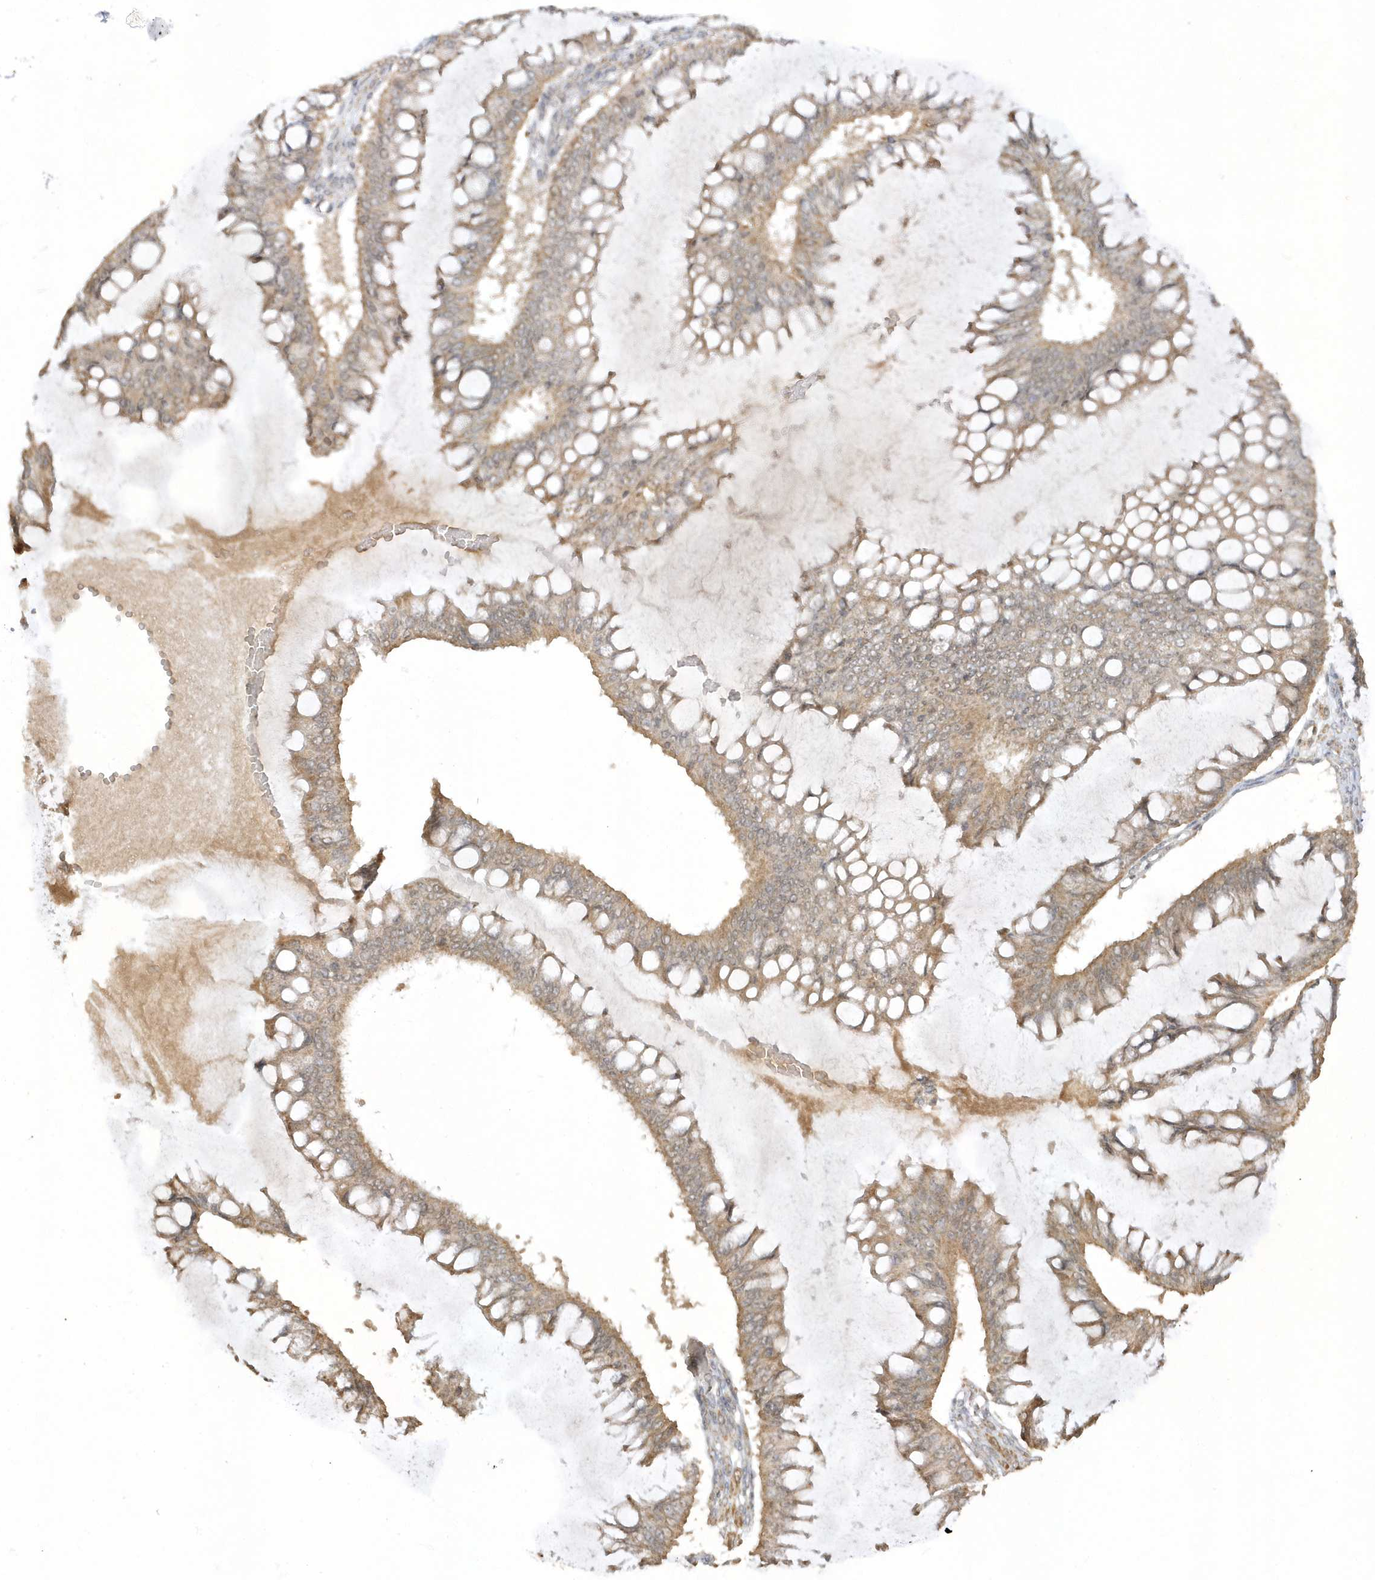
{"staining": {"intensity": "weak", "quantity": "25%-75%", "location": "cytoplasmic/membranous"}, "tissue": "ovarian cancer", "cell_type": "Tumor cells", "image_type": "cancer", "snomed": [{"axis": "morphology", "description": "Cystadenocarcinoma, mucinous, NOS"}, {"axis": "topography", "description": "Ovary"}], "caption": "Immunohistochemical staining of ovarian cancer exhibits low levels of weak cytoplasmic/membranous expression in about 25%-75% of tumor cells.", "gene": "ZNF213", "patient": {"sex": "female", "age": 73}}